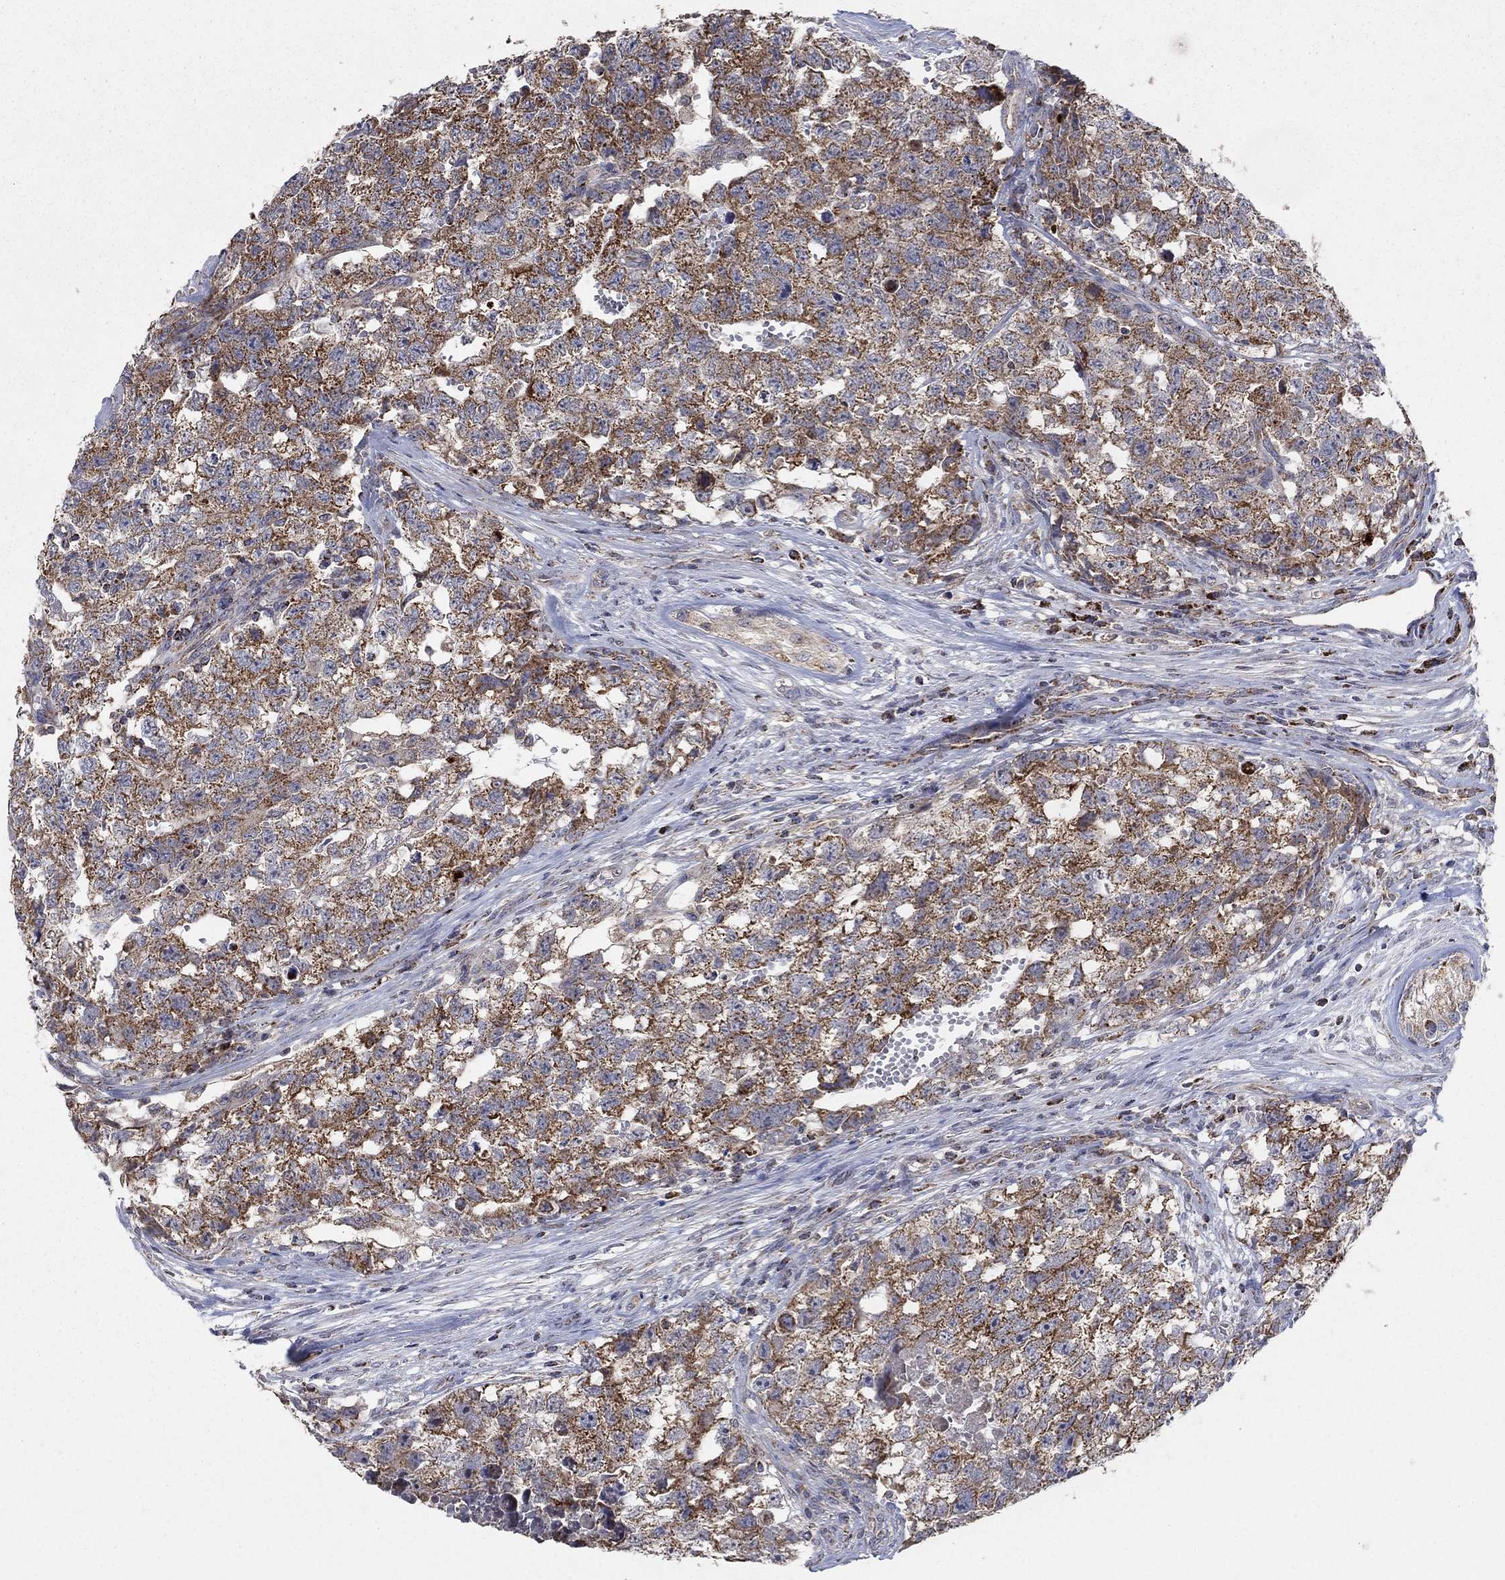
{"staining": {"intensity": "moderate", "quantity": ">75%", "location": "cytoplasmic/membranous"}, "tissue": "testis cancer", "cell_type": "Tumor cells", "image_type": "cancer", "snomed": [{"axis": "morphology", "description": "Seminoma, NOS"}, {"axis": "morphology", "description": "Carcinoma, Embryonal, NOS"}, {"axis": "topography", "description": "Testis"}], "caption": "Immunohistochemical staining of human seminoma (testis) shows medium levels of moderate cytoplasmic/membranous protein expression in about >75% of tumor cells.", "gene": "GPSM1", "patient": {"sex": "male", "age": 22}}